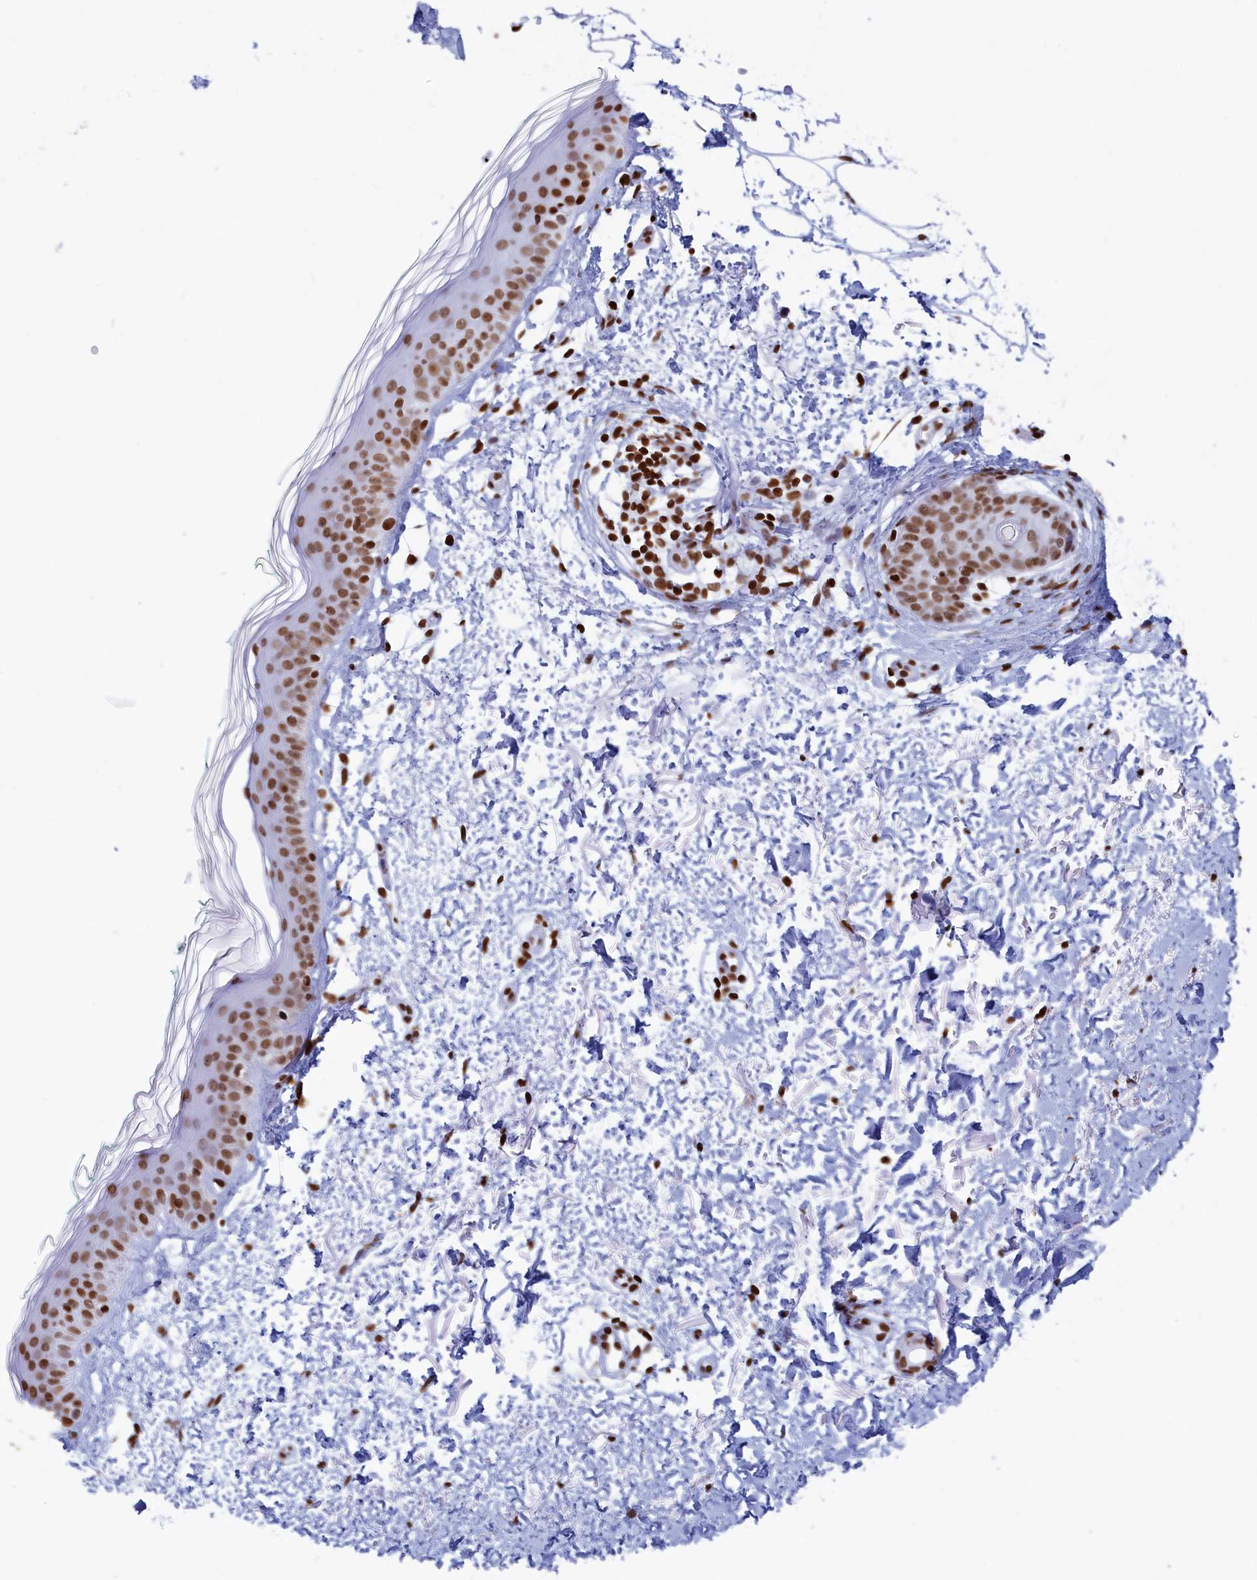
{"staining": {"intensity": "moderate", "quantity": ">75%", "location": "nuclear"}, "tissue": "skin", "cell_type": "Fibroblasts", "image_type": "normal", "snomed": [{"axis": "morphology", "description": "Normal tissue, NOS"}, {"axis": "topography", "description": "Skin"}], "caption": "Protein analysis of unremarkable skin shows moderate nuclear staining in approximately >75% of fibroblasts. The protein is stained brown, and the nuclei are stained in blue (DAB IHC with brightfield microscopy, high magnification).", "gene": "APOBEC3A", "patient": {"sex": "male", "age": 66}}